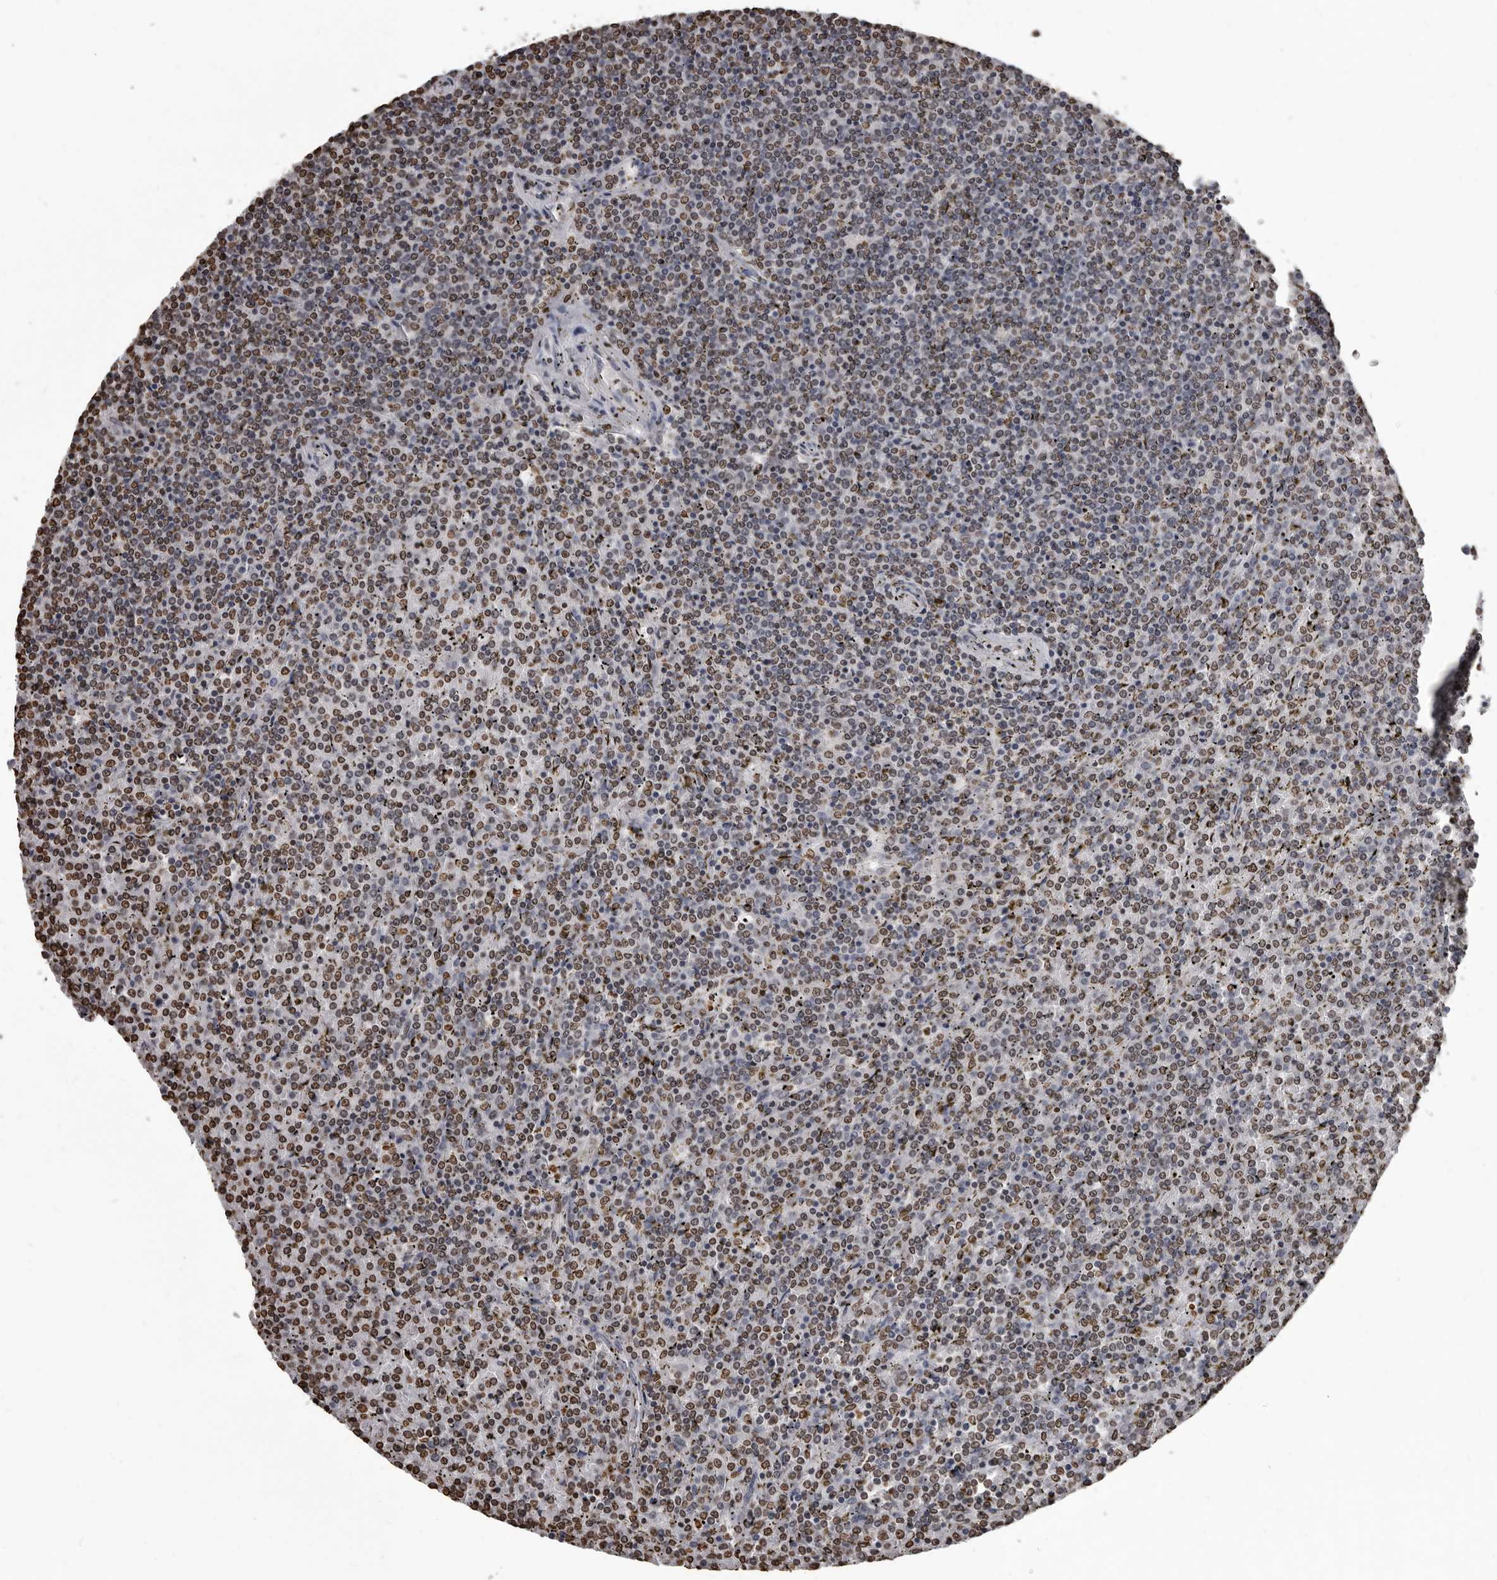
{"staining": {"intensity": "moderate", "quantity": ">75%", "location": "nuclear"}, "tissue": "lymphoma", "cell_type": "Tumor cells", "image_type": "cancer", "snomed": [{"axis": "morphology", "description": "Malignant lymphoma, non-Hodgkin's type, Low grade"}, {"axis": "topography", "description": "Spleen"}], "caption": "This histopathology image reveals lymphoma stained with IHC to label a protein in brown. The nuclear of tumor cells show moderate positivity for the protein. Nuclei are counter-stained blue.", "gene": "AHR", "patient": {"sex": "female", "age": 19}}